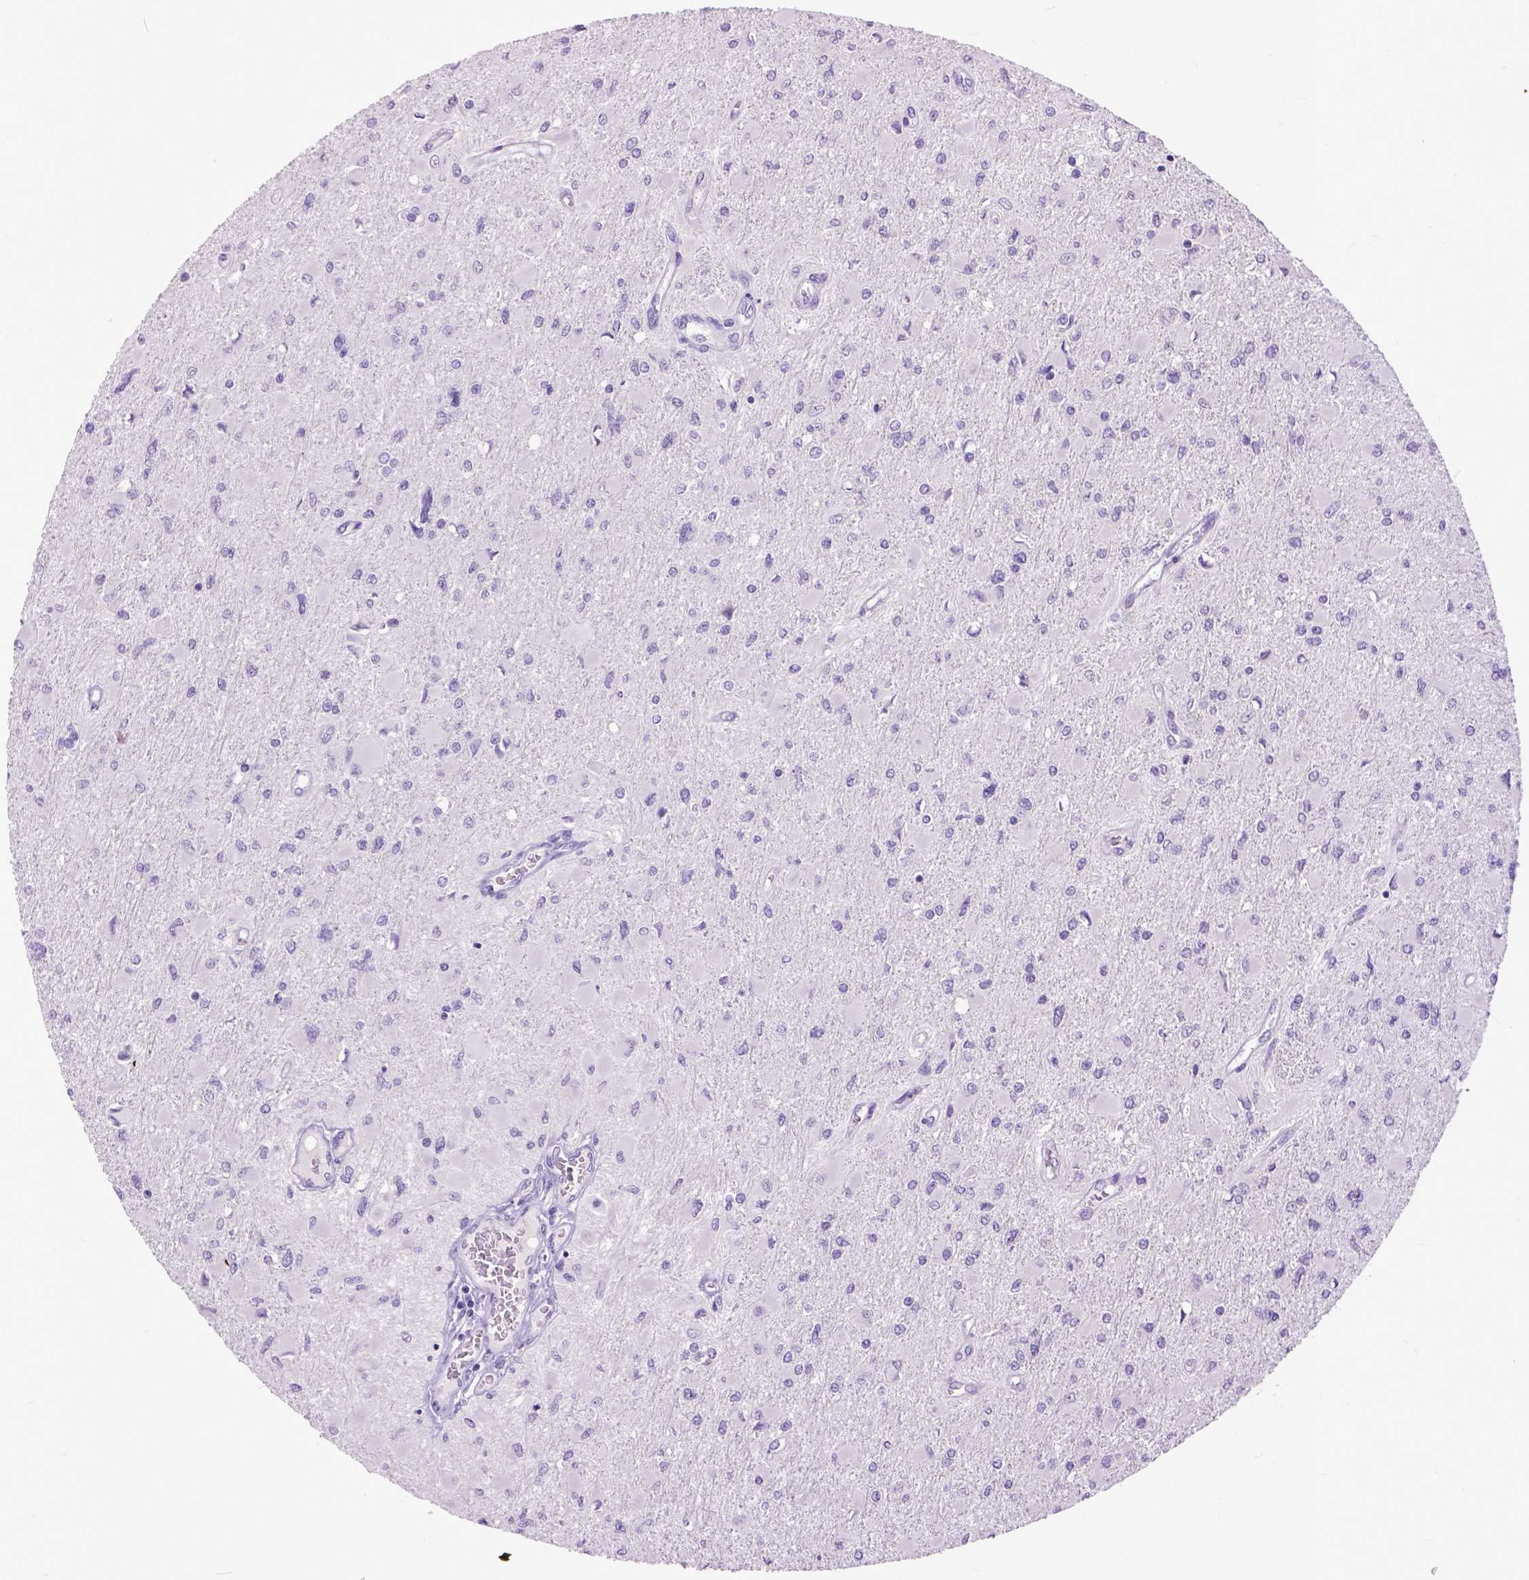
{"staining": {"intensity": "negative", "quantity": "none", "location": "none"}, "tissue": "glioma", "cell_type": "Tumor cells", "image_type": "cancer", "snomed": [{"axis": "morphology", "description": "Glioma, malignant, High grade"}, {"axis": "topography", "description": "Cerebral cortex"}], "caption": "Human glioma stained for a protein using immunohistochemistry reveals no expression in tumor cells.", "gene": "RAB25", "patient": {"sex": "female", "age": 36}}